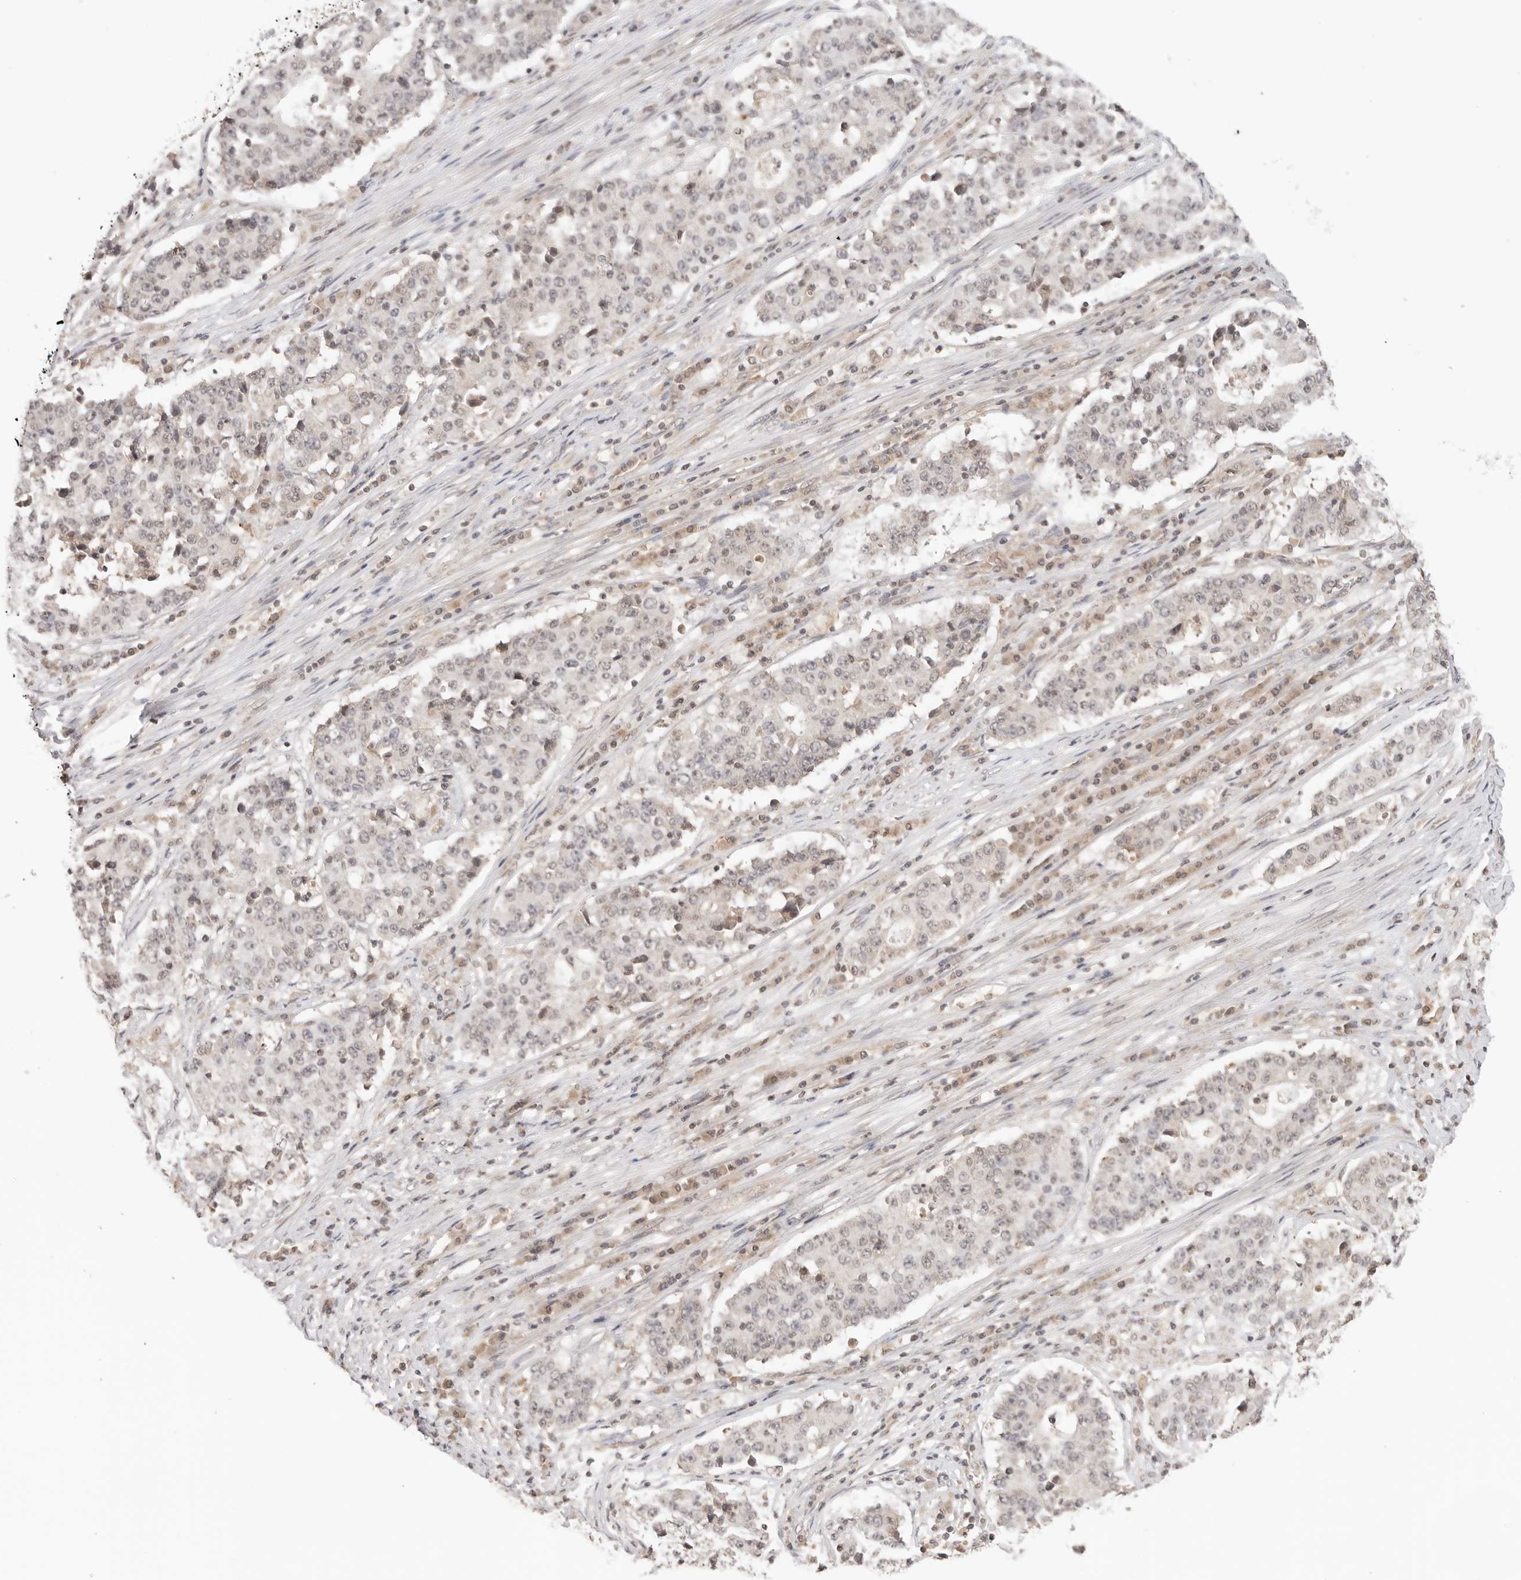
{"staining": {"intensity": "negative", "quantity": "none", "location": "none"}, "tissue": "stomach cancer", "cell_type": "Tumor cells", "image_type": "cancer", "snomed": [{"axis": "morphology", "description": "Adenocarcinoma, NOS"}, {"axis": "topography", "description": "Stomach"}], "caption": "DAB (3,3'-diaminobenzidine) immunohistochemical staining of stomach cancer displays no significant expression in tumor cells.", "gene": "GPR34", "patient": {"sex": "male", "age": 59}}